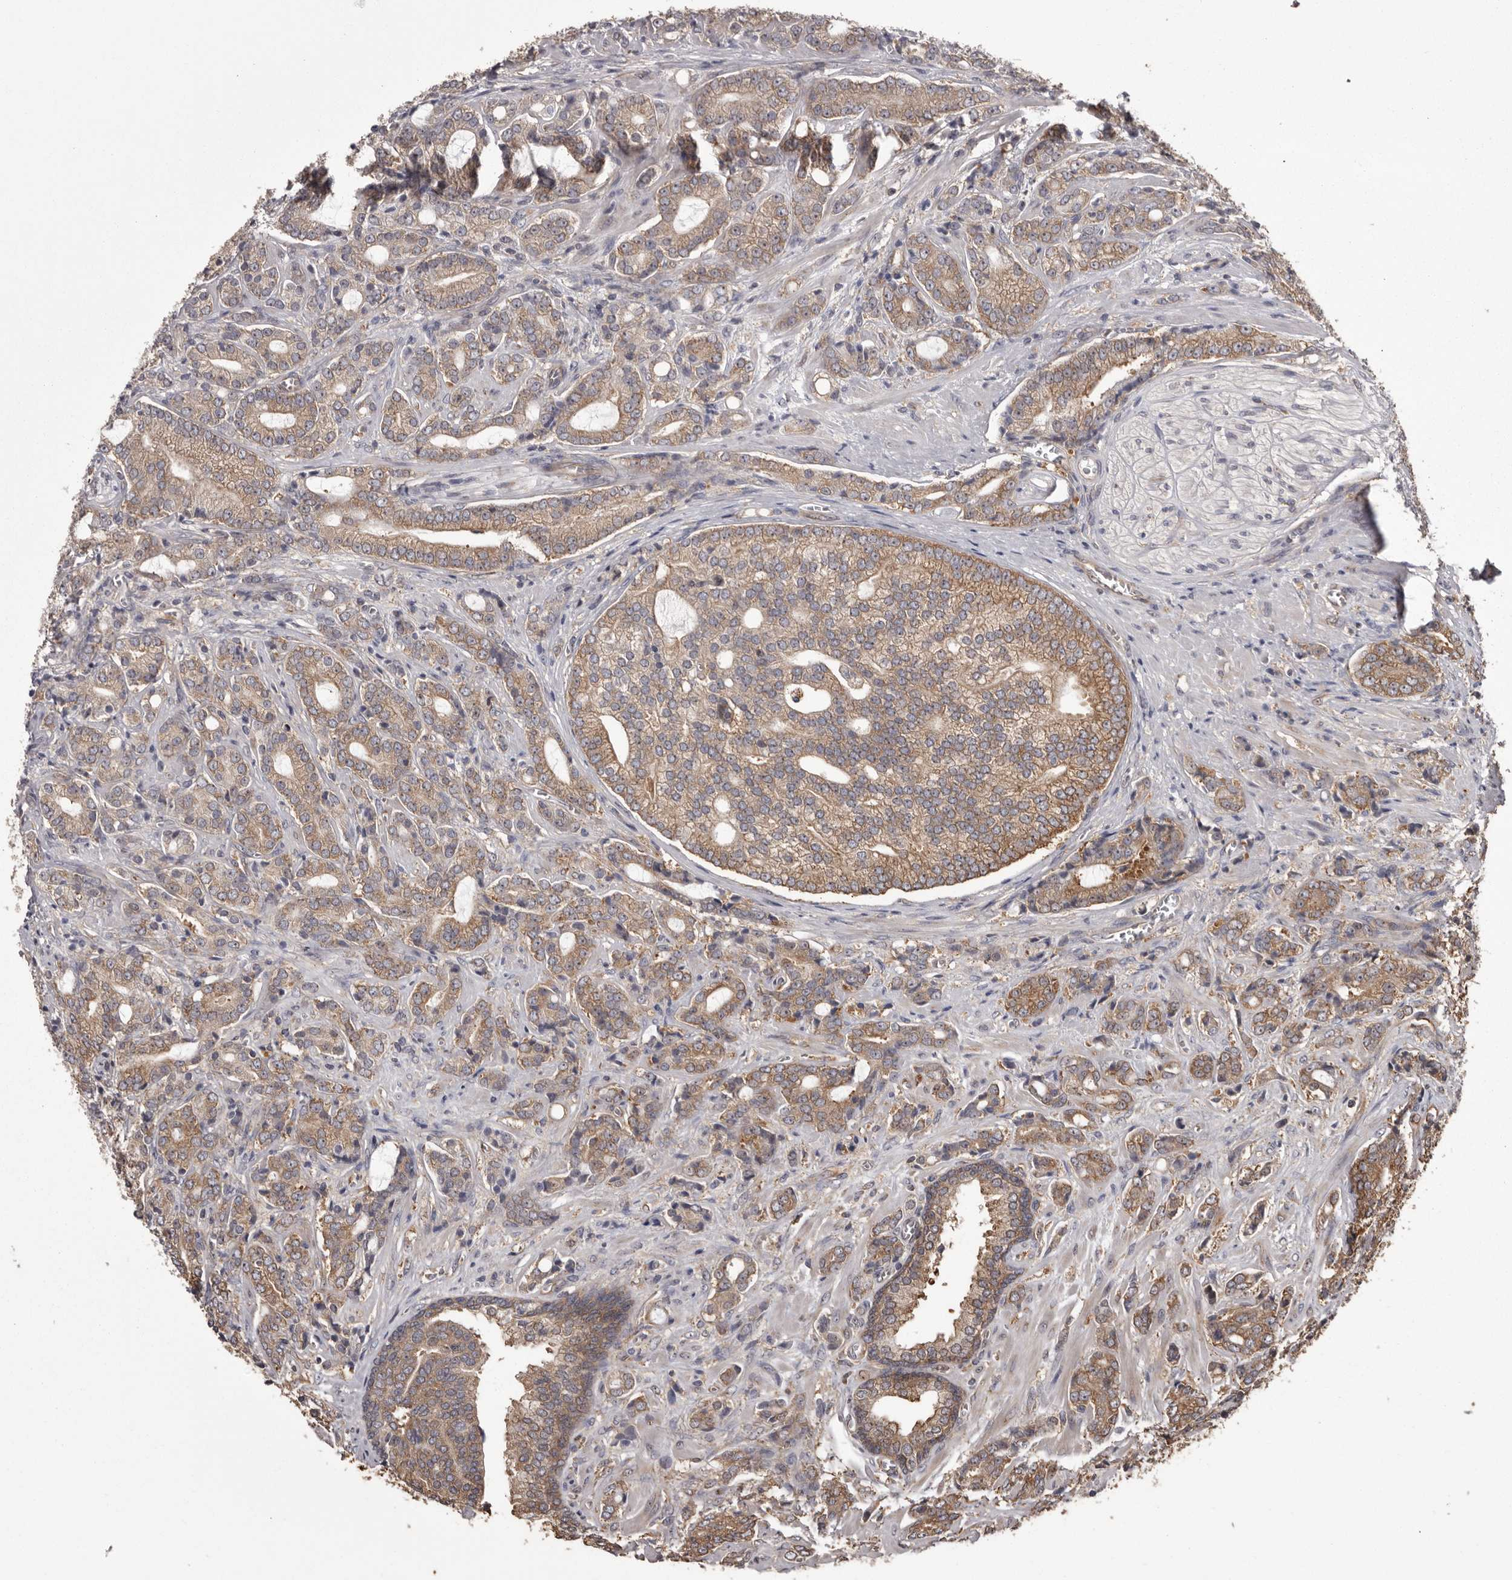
{"staining": {"intensity": "moderate", "quantity": ">75%", "location": "cytoplasmic/membranous"}, "tissue": "prostate cancer", "cell_type": "Tumor cells", "image_type": "cancer", "snomed": [{"axis": "morphology", "description": "Adenocarcinoma, High grade"}, {"axis": "topography", "description": "Prostate"}], "caption": "Protein expression analysis of human prostate cancer reveals moderate cytoplasmic/membranous positivity in about >75% of tumor cells. (brown staining indicates protein expression, while blue staining denotes nuclei).", "gene": "DARS1", "patient": {"sex": "male", "age": 57}}